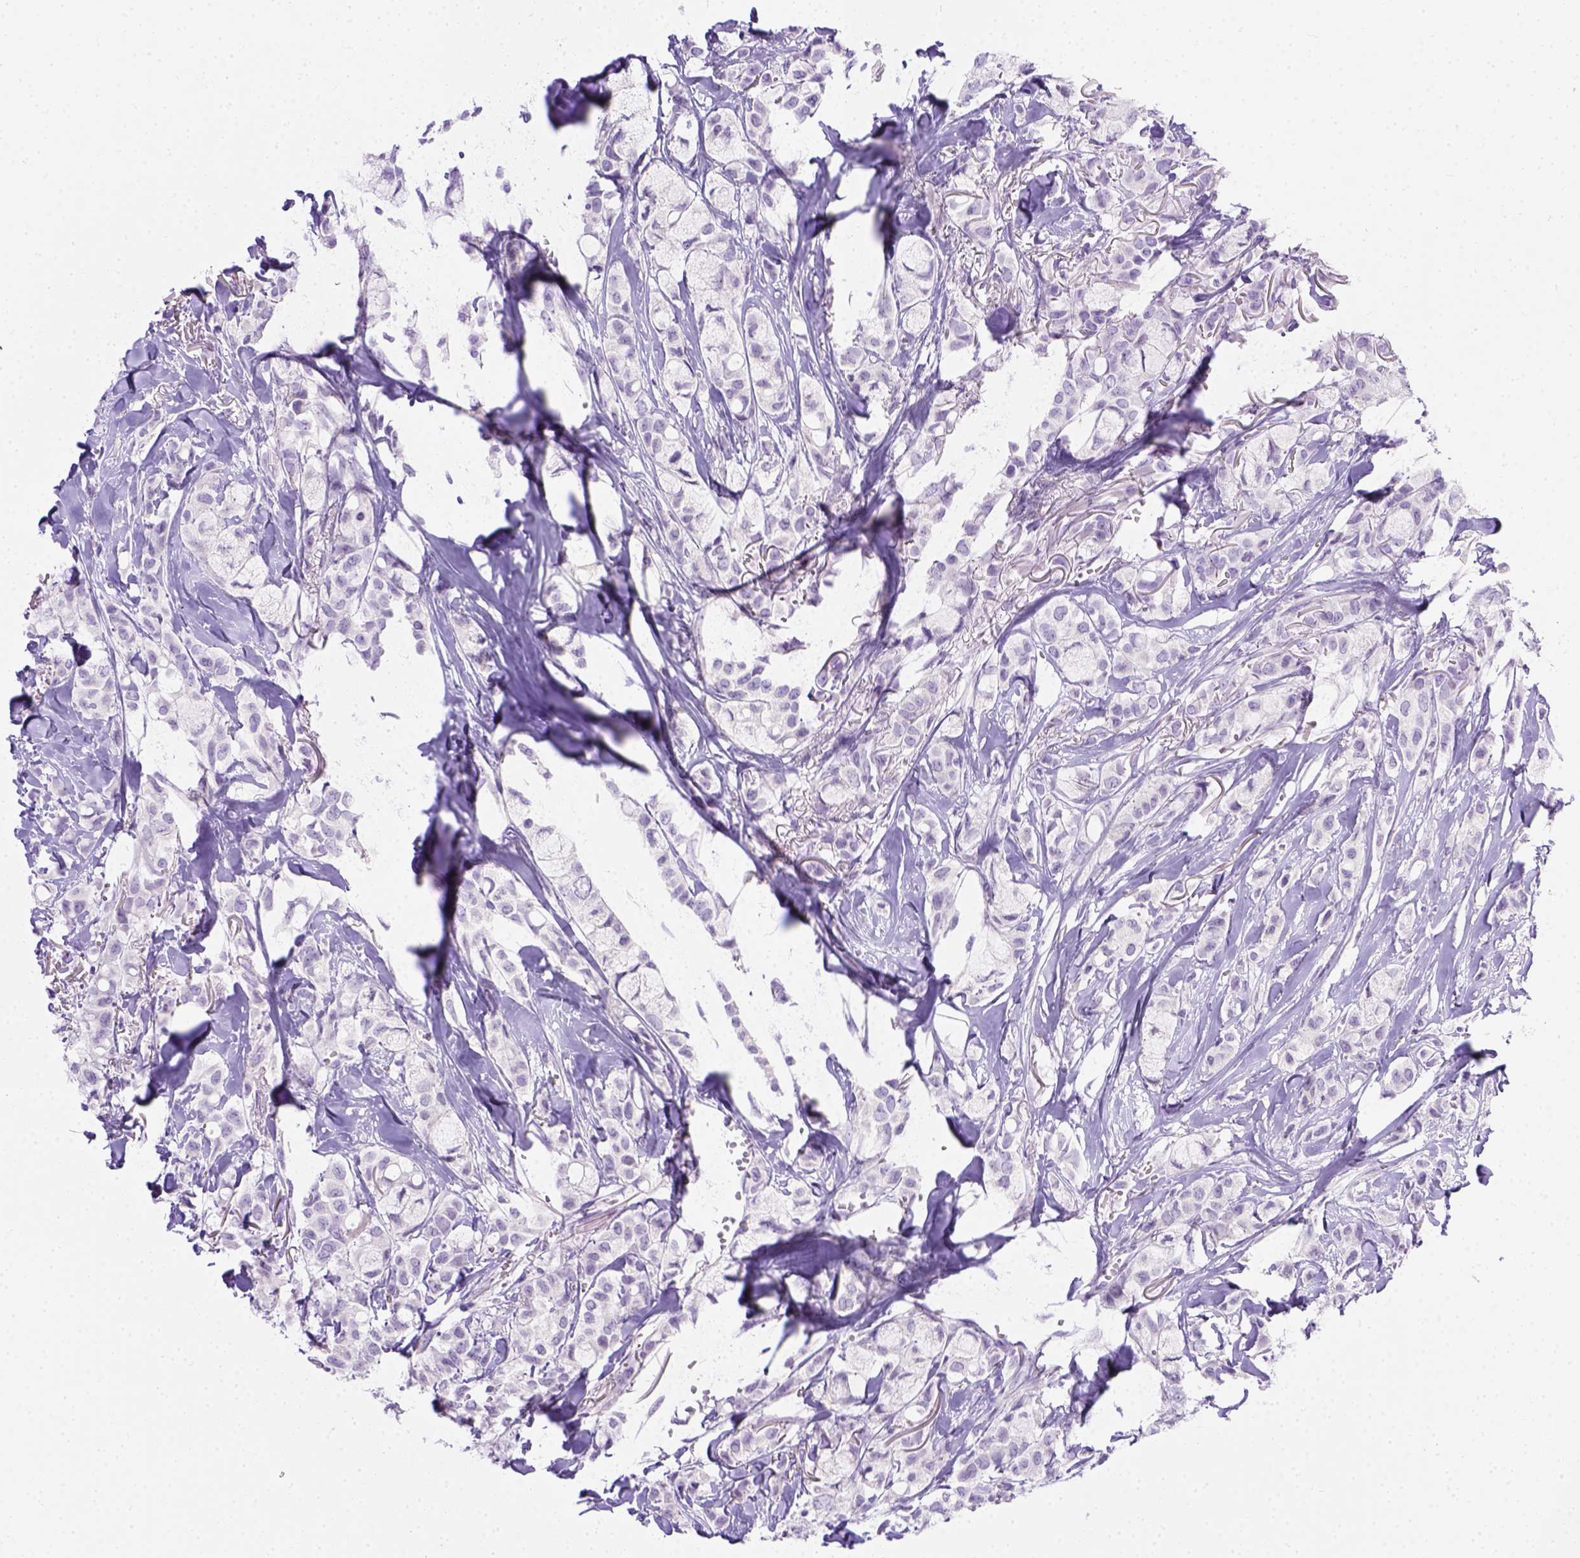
{"staining": {"intensity": "negative", "quantity": "none", "location": "none"}, "tissue": "breast cancer", "cell_type": "Tumor cells", "image_type": "cancer", "snomed": [{"axis": "morphology", "description": "Duct carcinoma"}, {"axis": "topography", "description": "Breast"}], "caption": "Human intraductal carcinoma (breast) stained for a protein using IHC exhibits no positivity in tumor cells.", "gene": "FAM184B", "patient": {"sex": "female", "age": 85}}